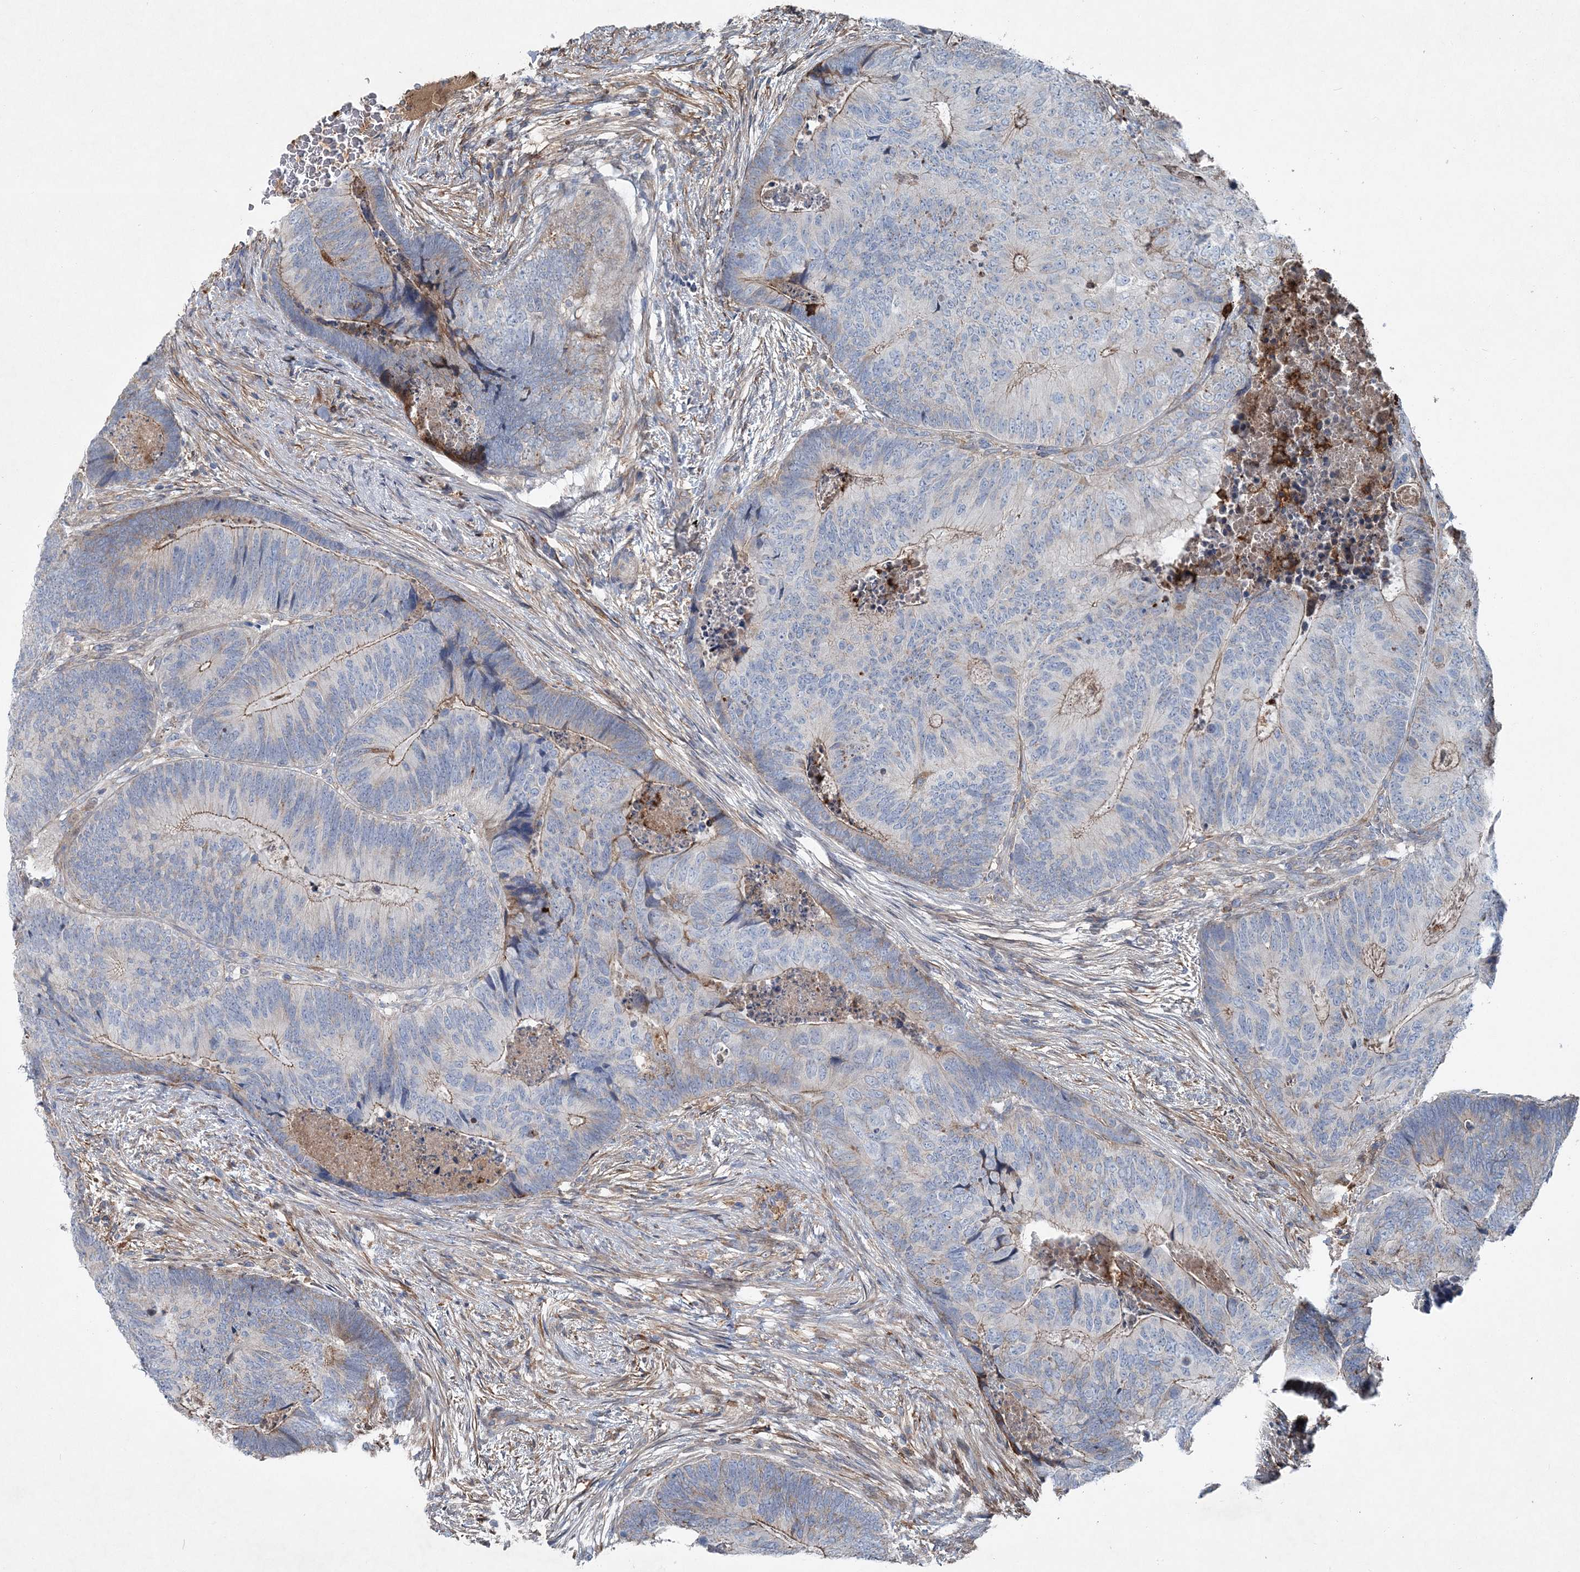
{"staining": {"intensity": "weak", "quantity": "<25%", "location": "cytoplasmic/membranous"}, "tissue": "colorectal cancer", "cell_type": "Tumor cells", "image_type": "cancer", "snomed": [{"axis": "morphology", "description": "Adenocarcinoma, NOS"}, {"axis": "topography", "description": "Colon"}], "caption": "Immunohistochemistry (IHC) image of colorectal cancer (adenocarcinoma) stained for a protein (brown), which shows no staining in tumor cells.", "gene": "SPOPL", "patient": {"sex": "female", "age": 67}}